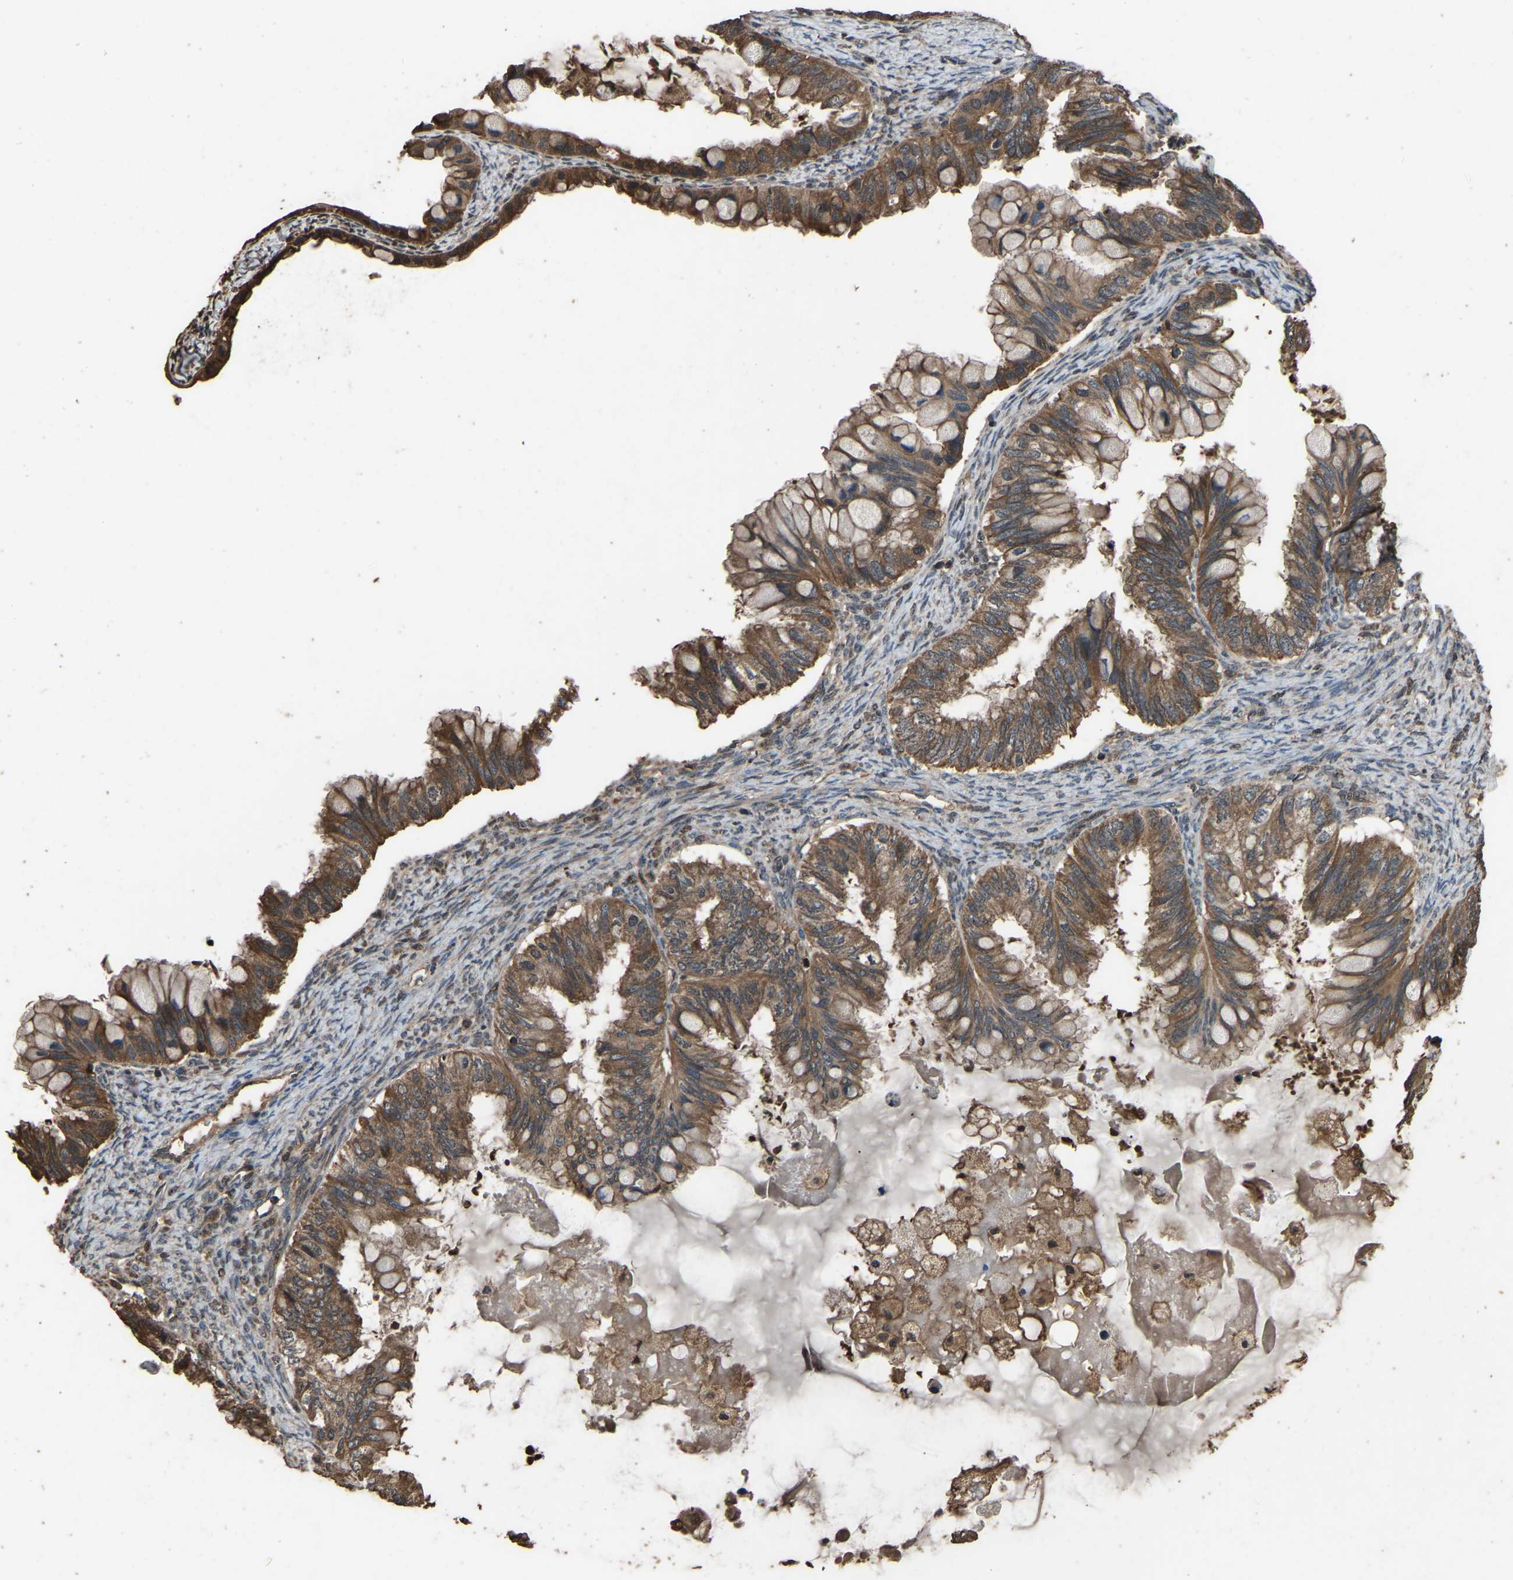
{"staining": {"intensity": "moderate", "quantity": ">75%", "location": "cytoplasmic/membranous"}, "tissue": "ovarian cancer", "cell_type": "Tumor cells", "image_type": "cancer", "snomed": [{"axis": "morphology", "description": "Cystadenocarcinoma, mucinous, NOS"}, {"axis": "topography", "description": "Ovary"}], "caption": "Ovarian cancer stained for a protein demonstrates moderate cytoplasmic/membranous positivity in tumor cells.", "gene": "FHIT", "patient": {"sex": "female", "age": 80}}